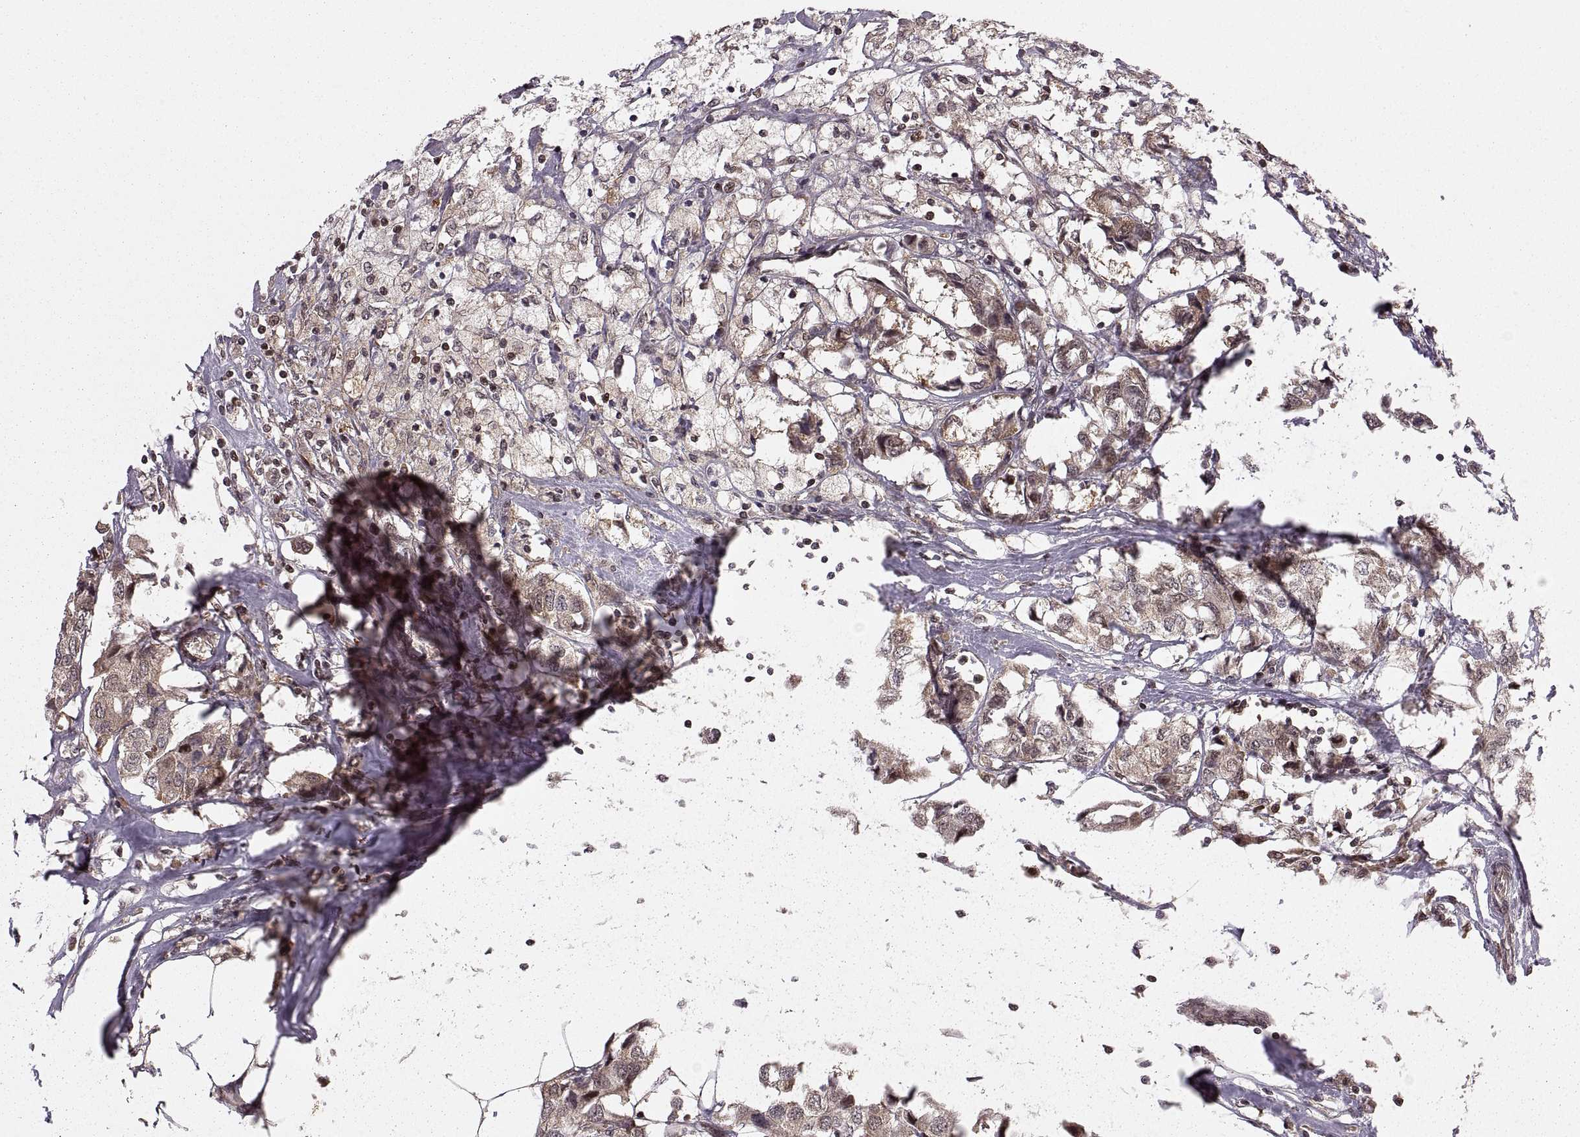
{"staining": {"intensity": "weak", "quantity": ">75%", "location": "cytoplasmic/membranous"}, "tissue": "breast cancer", "cell_type": "Tumor cells", "image_type": "cancer", "snomed": [{"axis": "morphology", "description": "Duct carcinoma"}, {"axis": "topography", "description": "Breast"}], "caption": "Protein staining demonstrates weak cytoplasmic/membranous staining in about >75% of tumor cells in invasive ductal carcinoma (breast).", "gene": "DEDD", "patient": {"sex": "female", "age": 80}}